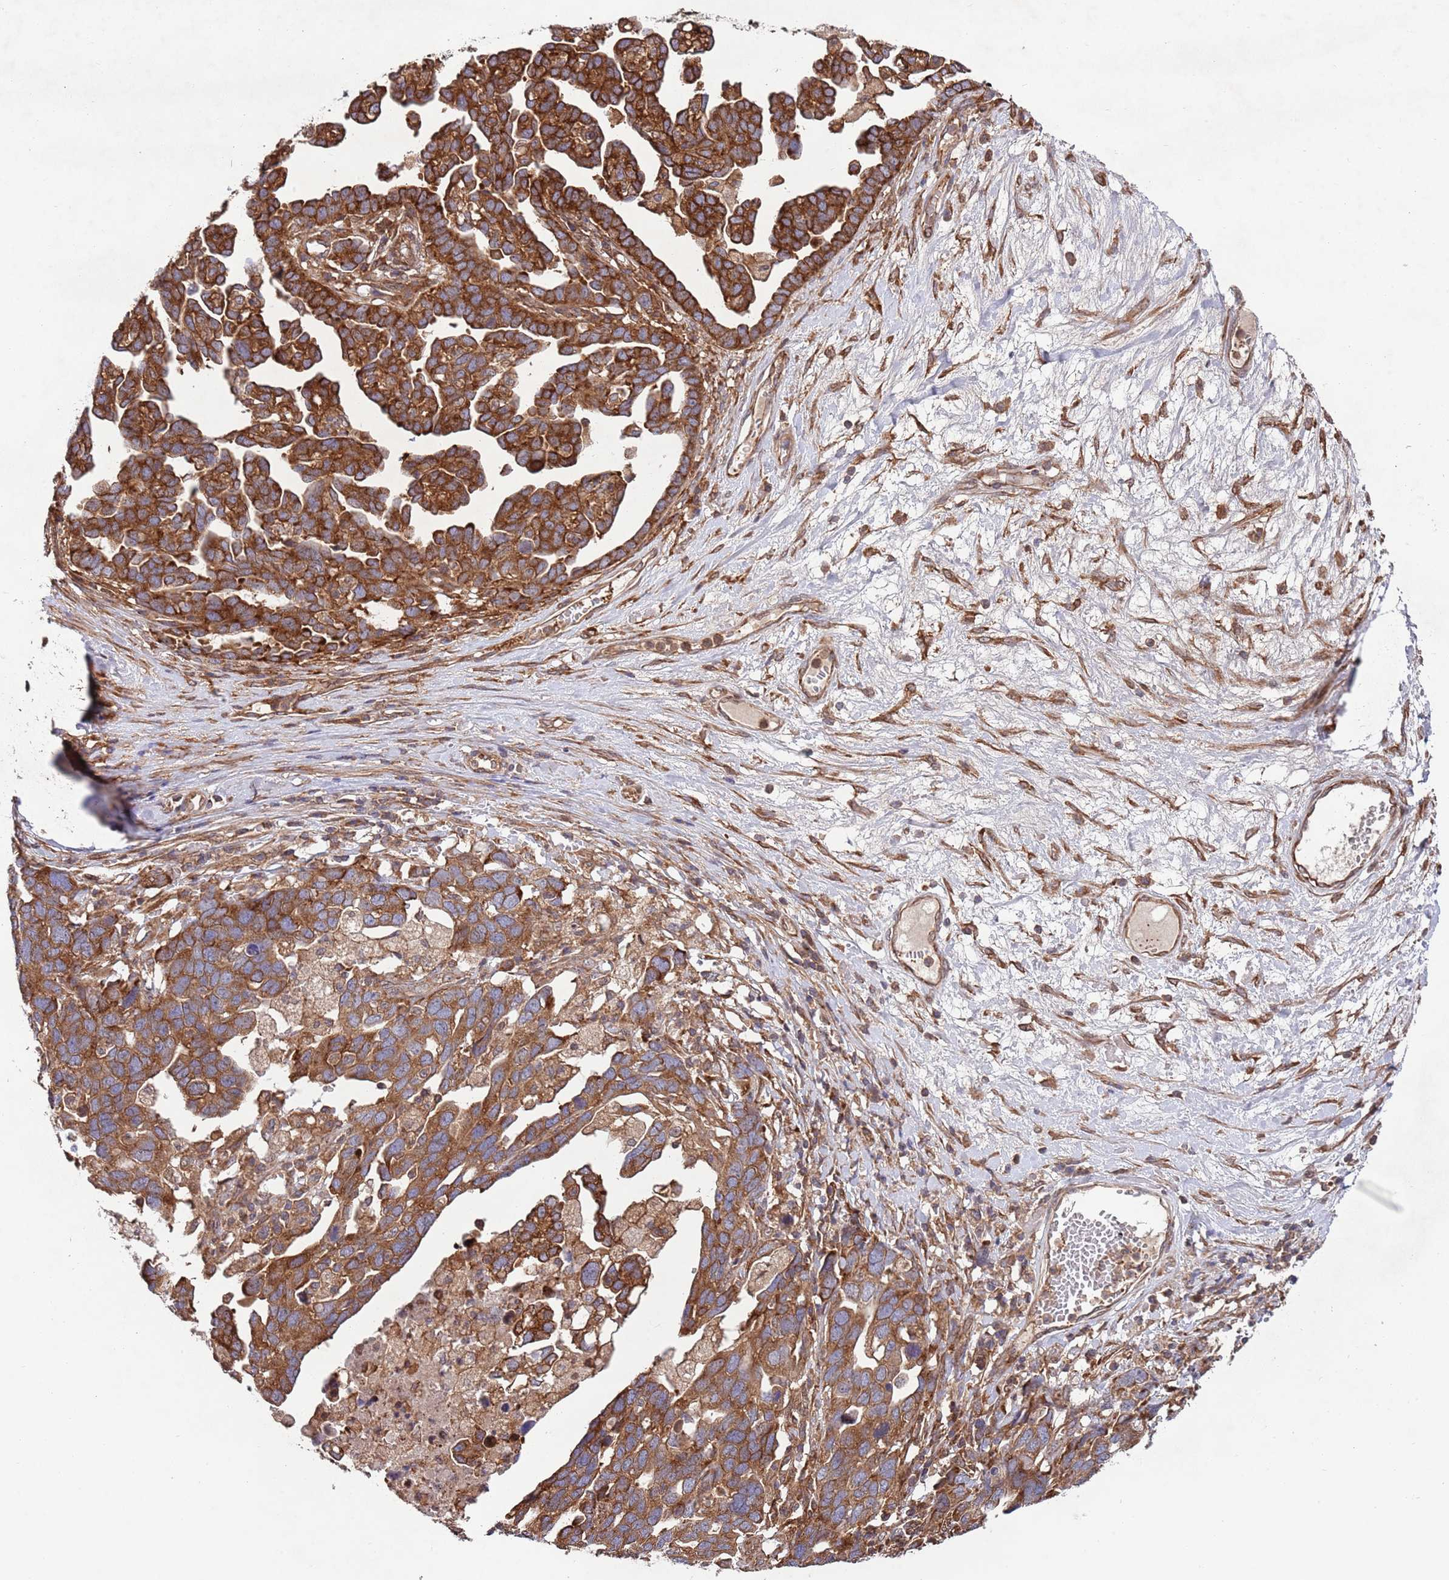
{"staining": {"intensity": "strong", "quantity": ">75%", "location": "cytoplasmic/membranous"}, "tissue": "ovarian cancer", "cell_type": "Tumor cells", "image_type": "cancer", "snomed": [{"axis": "morphology", "description": "Cystadenocarcinoma, serous, NOS"}, {"axis": "topography", "description": "Ovary"}], "caption": "Immunohistochemistry (IHC) staining of ovarian cancer, which shows high levels of strong cytoplasmic/membranous staining in about >75% of tumor cells indicating strong cytoplasmic/membranous protein expression. The staining was performed using DAB (3,3'-diaminobenzidine) (brown) for protein detection and nuclei were counterstained in hematoxylin (blue).", "gene": "RNF19B", "patient": {"sex": "female", "age": 54}}